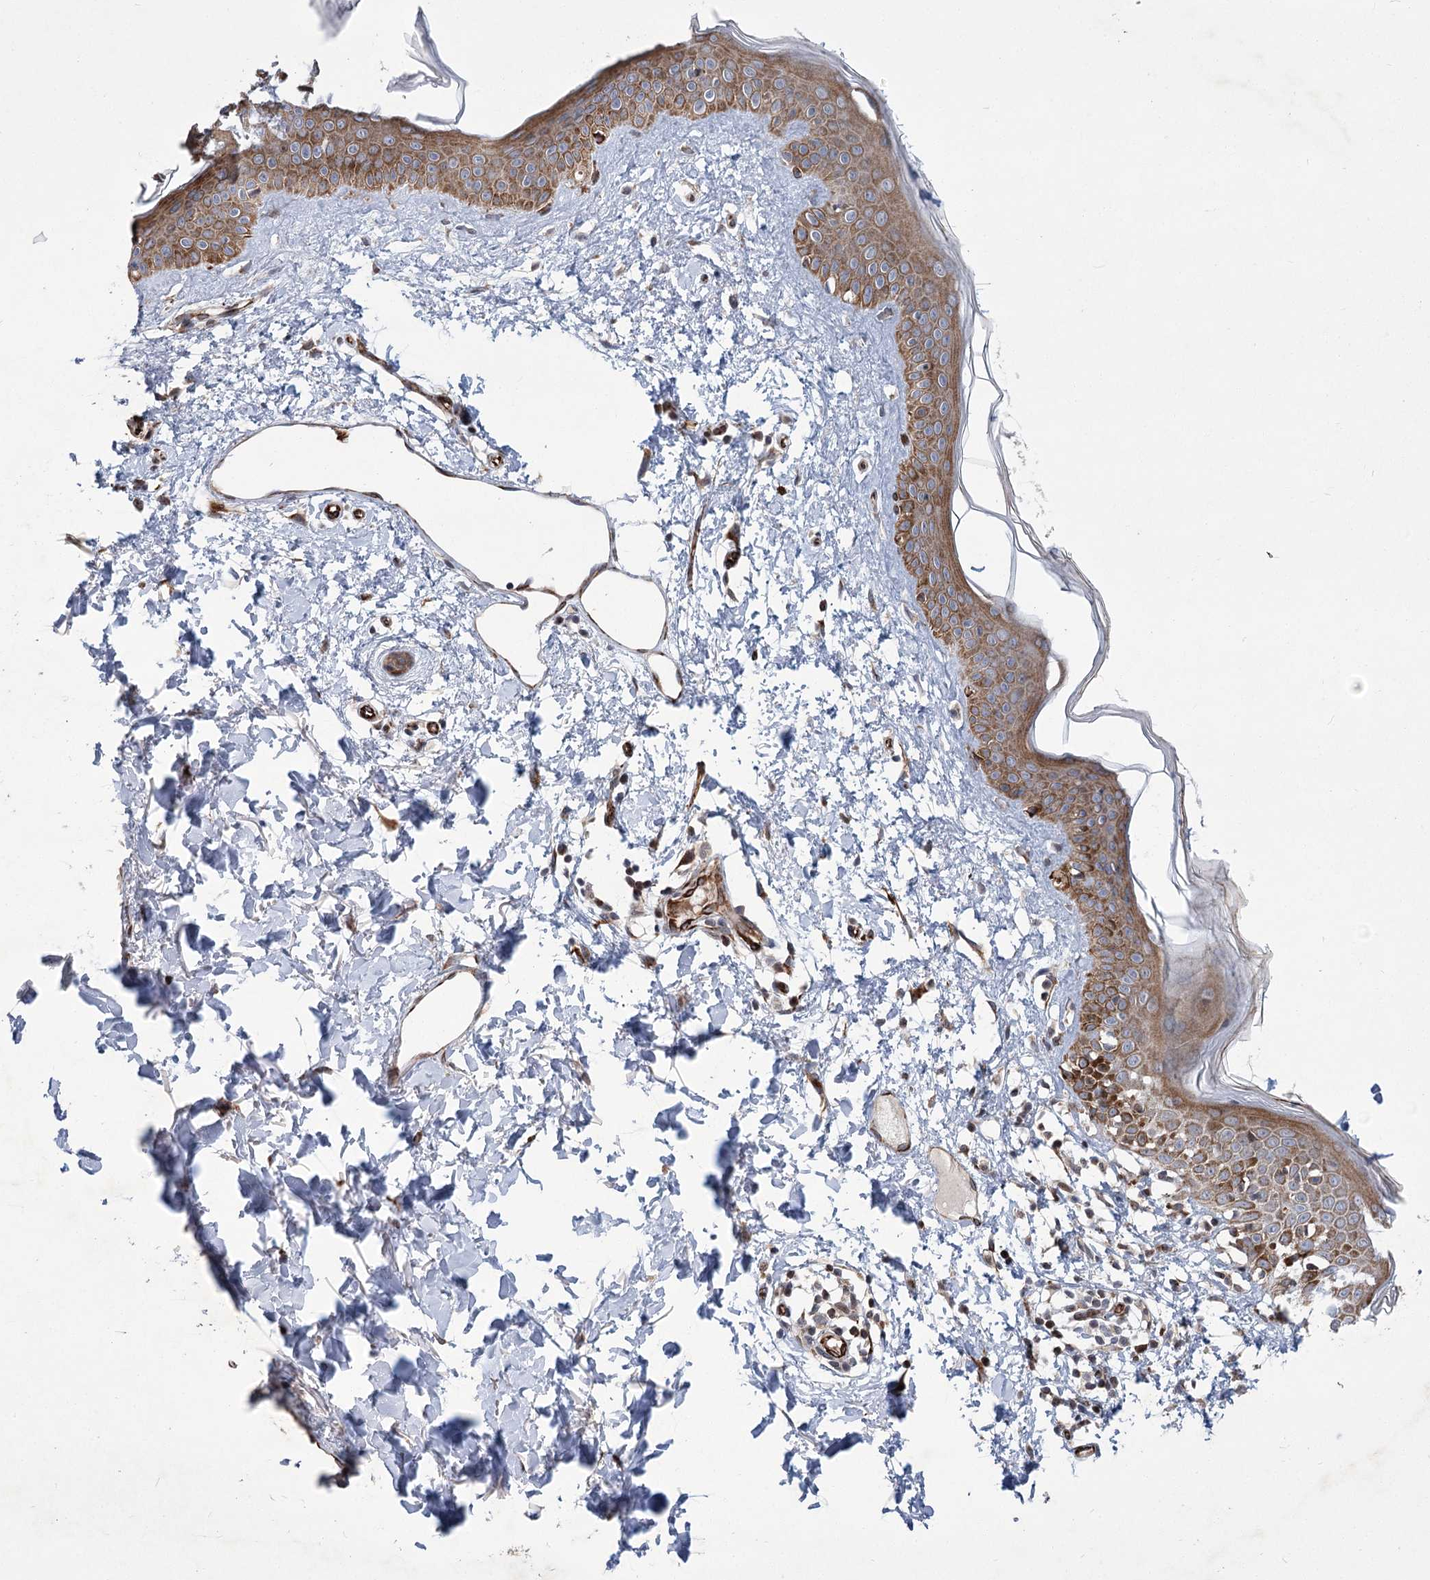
{"staining": {"intensity": "weak", "quantity": ">75%", "location": "cytoplasmic/membranous"}, "tissue": "skin", "cell_type": "Fibroblasts", "image_type": "normal", "snomed": [{"axis": "morphology", "description": "Normal tissue, NOS"}, {"axis": "topography", "description": "Skin"}], "caption": "Immunohistochemistry image of normal skin: human skin stained using immunohistochemistry (IHC) exhibits low levels of weak protein expression localized specifically in the cytoplasmic/membranous of fibroblasts, appearing as a cytoplasmic/membranous brown color.", "gene": "GCNT4", "patient": {"sex": "female", "age": 58}}